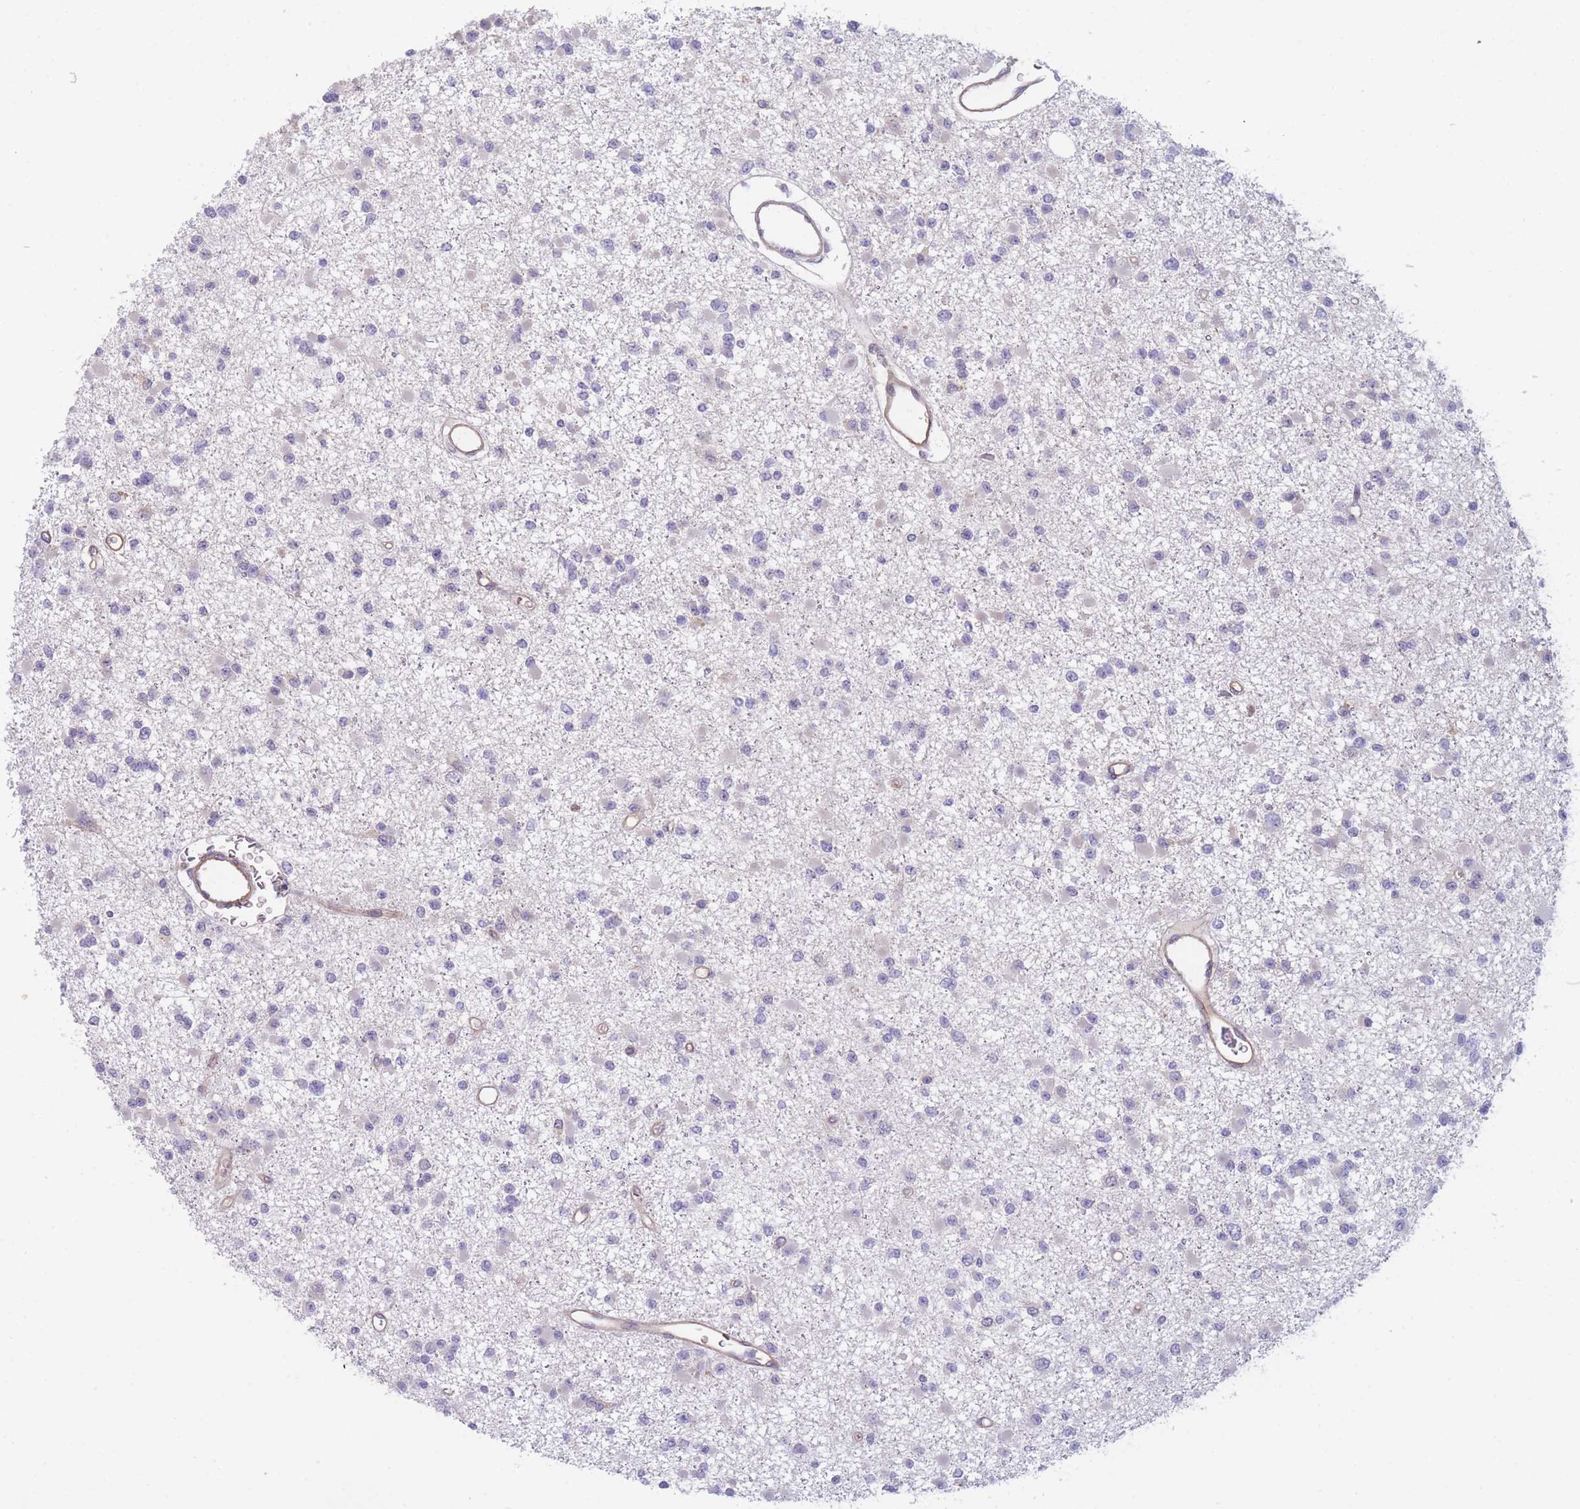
{"staining": {"intensity": "negative", "quantity": "none", "location": "none"}, "tissue": "glioma", "cell_type": "Tumor cells", "image_type": "cancer", "snomed": [{"axis": "morphology", "description": "Glioma, malignant, Low grade"}, {"axis": "topography", "description": "Brain"}], "caption": "The photomicrograph demonstrates no significant positivity in tumor cells of glioma.", "gene": "WDR93", "patient": {"sex": "female", "age": 22}}